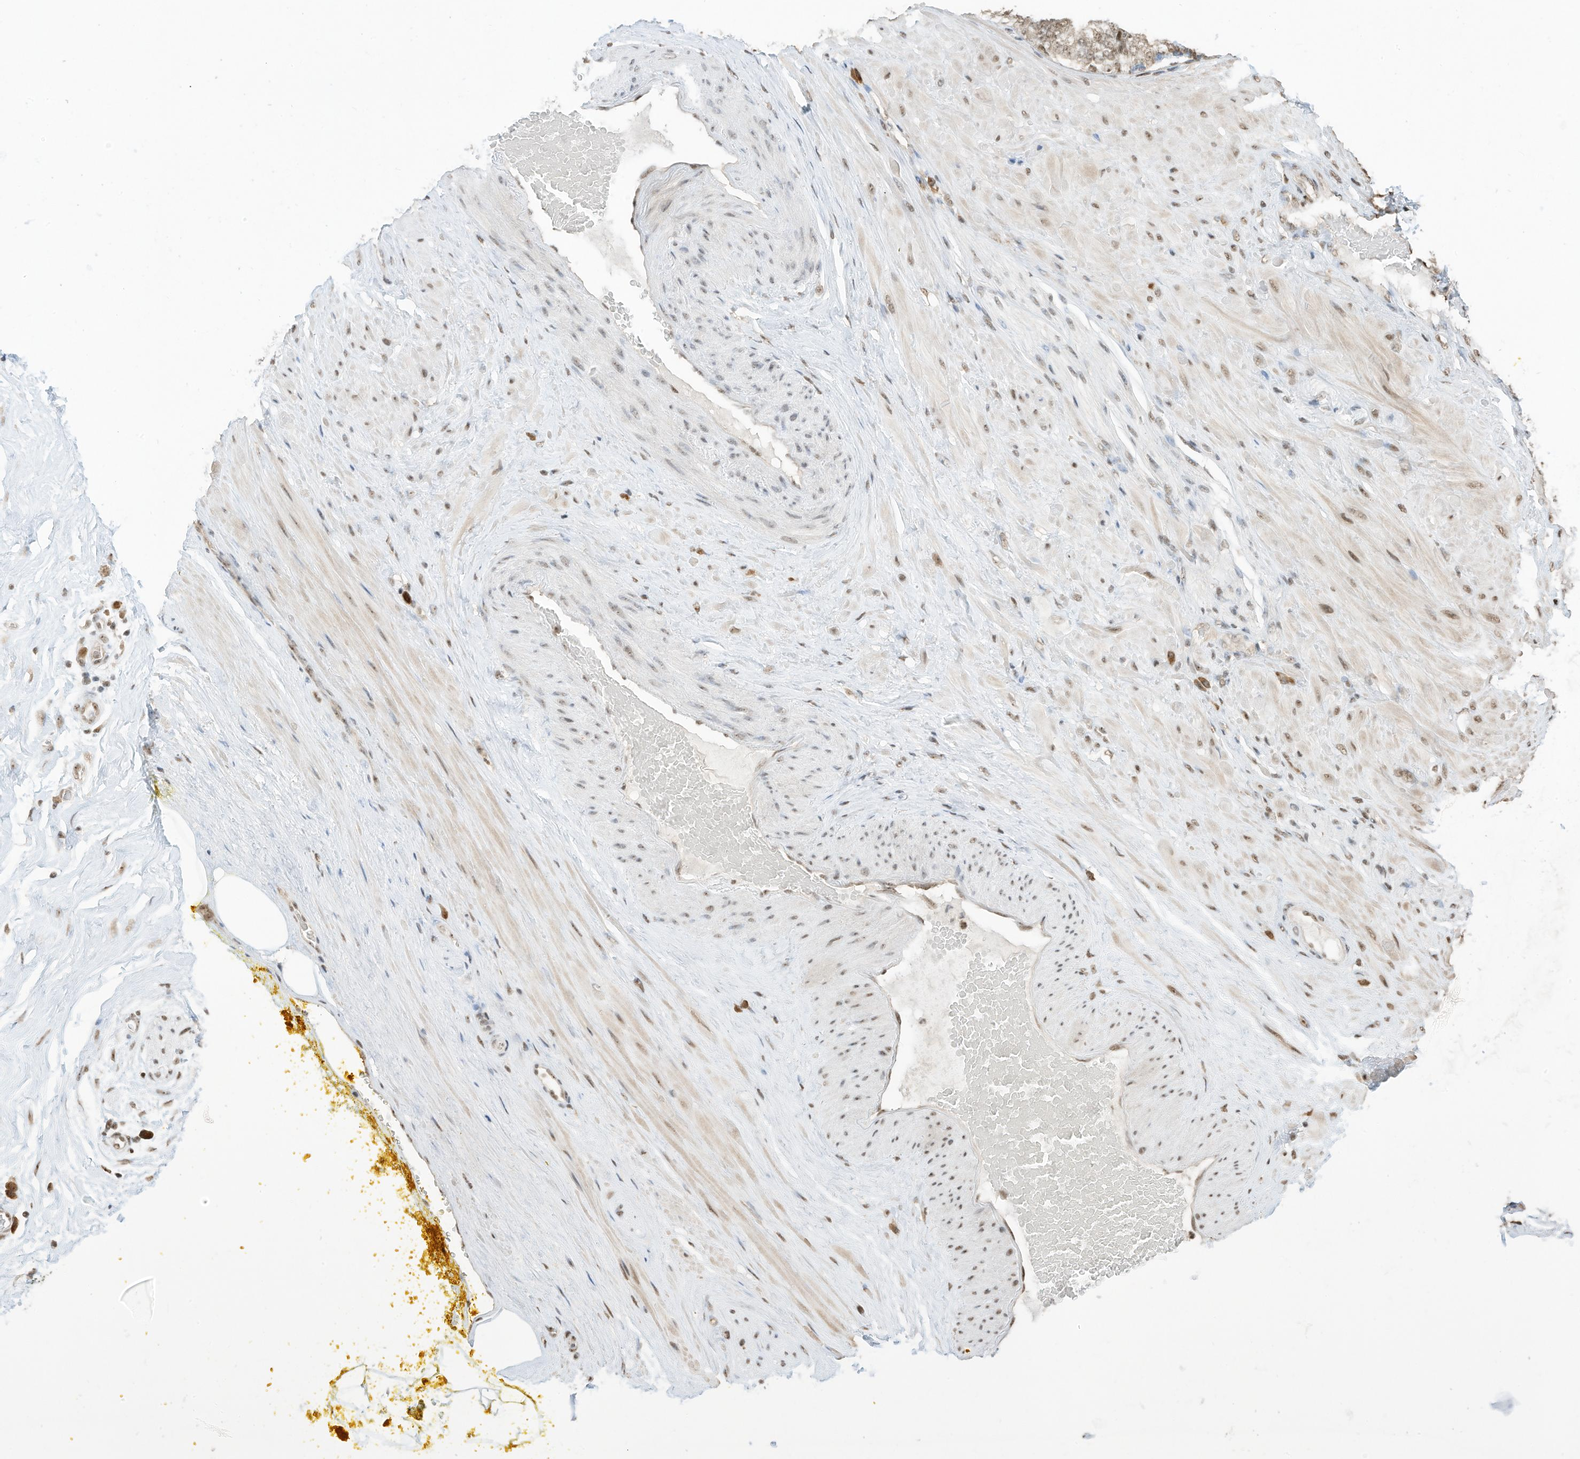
{"staining": {"intensity": "moderate", "quantity": ">75%", "location": "nuclear"}, "tissue": "adipose tissue", "cell_type": "Adipocytes", "image_type": "normal", "snomed": [{"axis": "morphology", "description": "Normal tissue, NOS"}, {"axis": "morphology", "description": "Adenocarcinoma, Low grade"}, {"axis": "topography", "description": "Prostate"}, {"axis": "topography", "description": "Peripheral nerve tissue"}], "caption": "Protein staining exhibits moderate nuclear staining in about >75% of adipocytes in benign adipose tissue. The staining is performed using DAB brown chromogen to label protein expression. The nuclei are counter-stained blue using hematoxylin.", "gene": "ZNF195", "patient": {"sex": "male", "age": 63}}